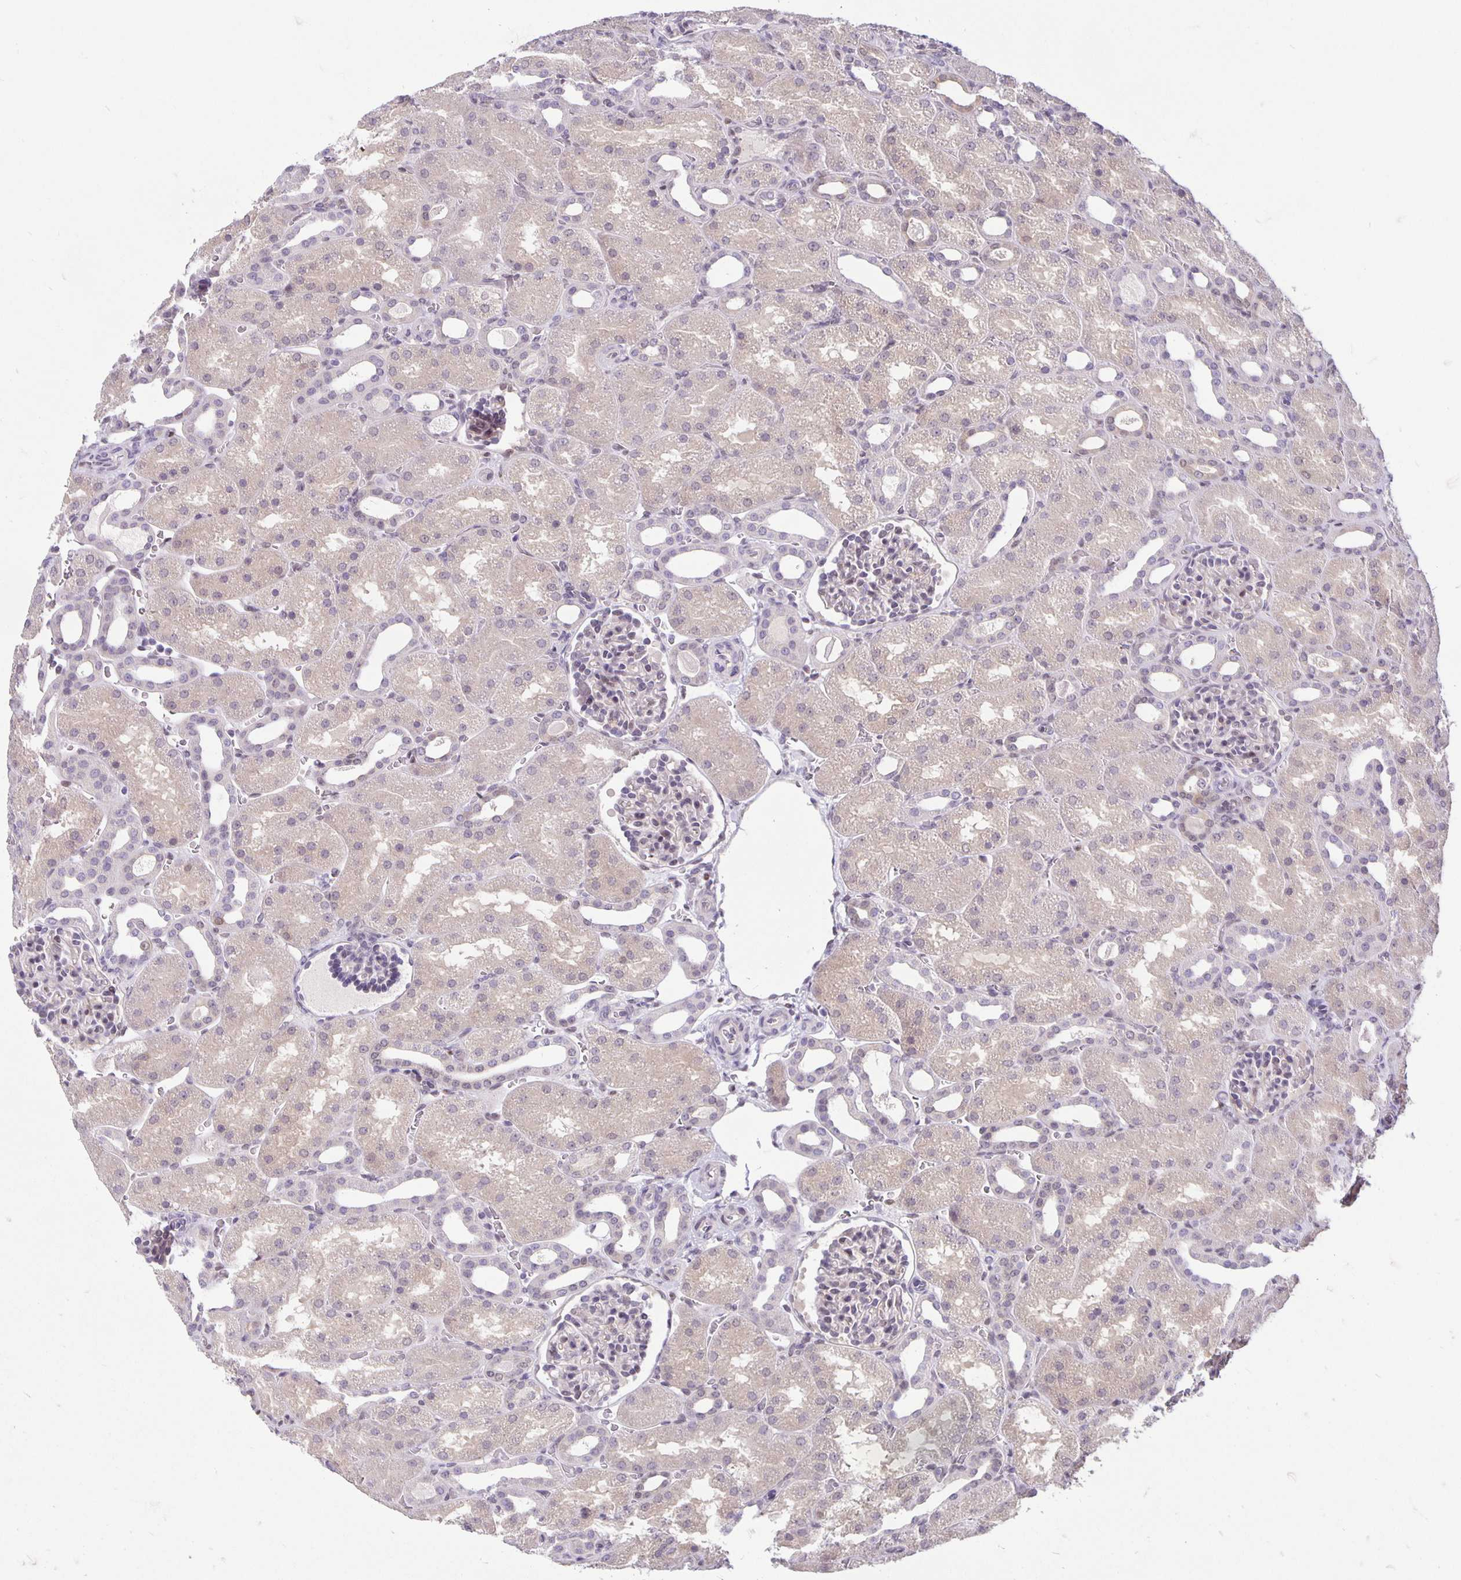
{"staining": {"intensity": "negative", "quantity": "none", "location": "none"}, "tissue": "kidney", "cell_type": "Cells in glomeruli", "image_type": "normal", "snomed": [{"axis": "morphology", "description": "Normal tissue, NOS"}, {"axis": "topography", "description": "Kidney"}], "caption": "DAB immunohistochemical staining of unremarkable kidney reveals no significant expression in cells in glomeruli.", "gene": "TAX1BP3", "patient": {"sex": "male", "age": 2}}